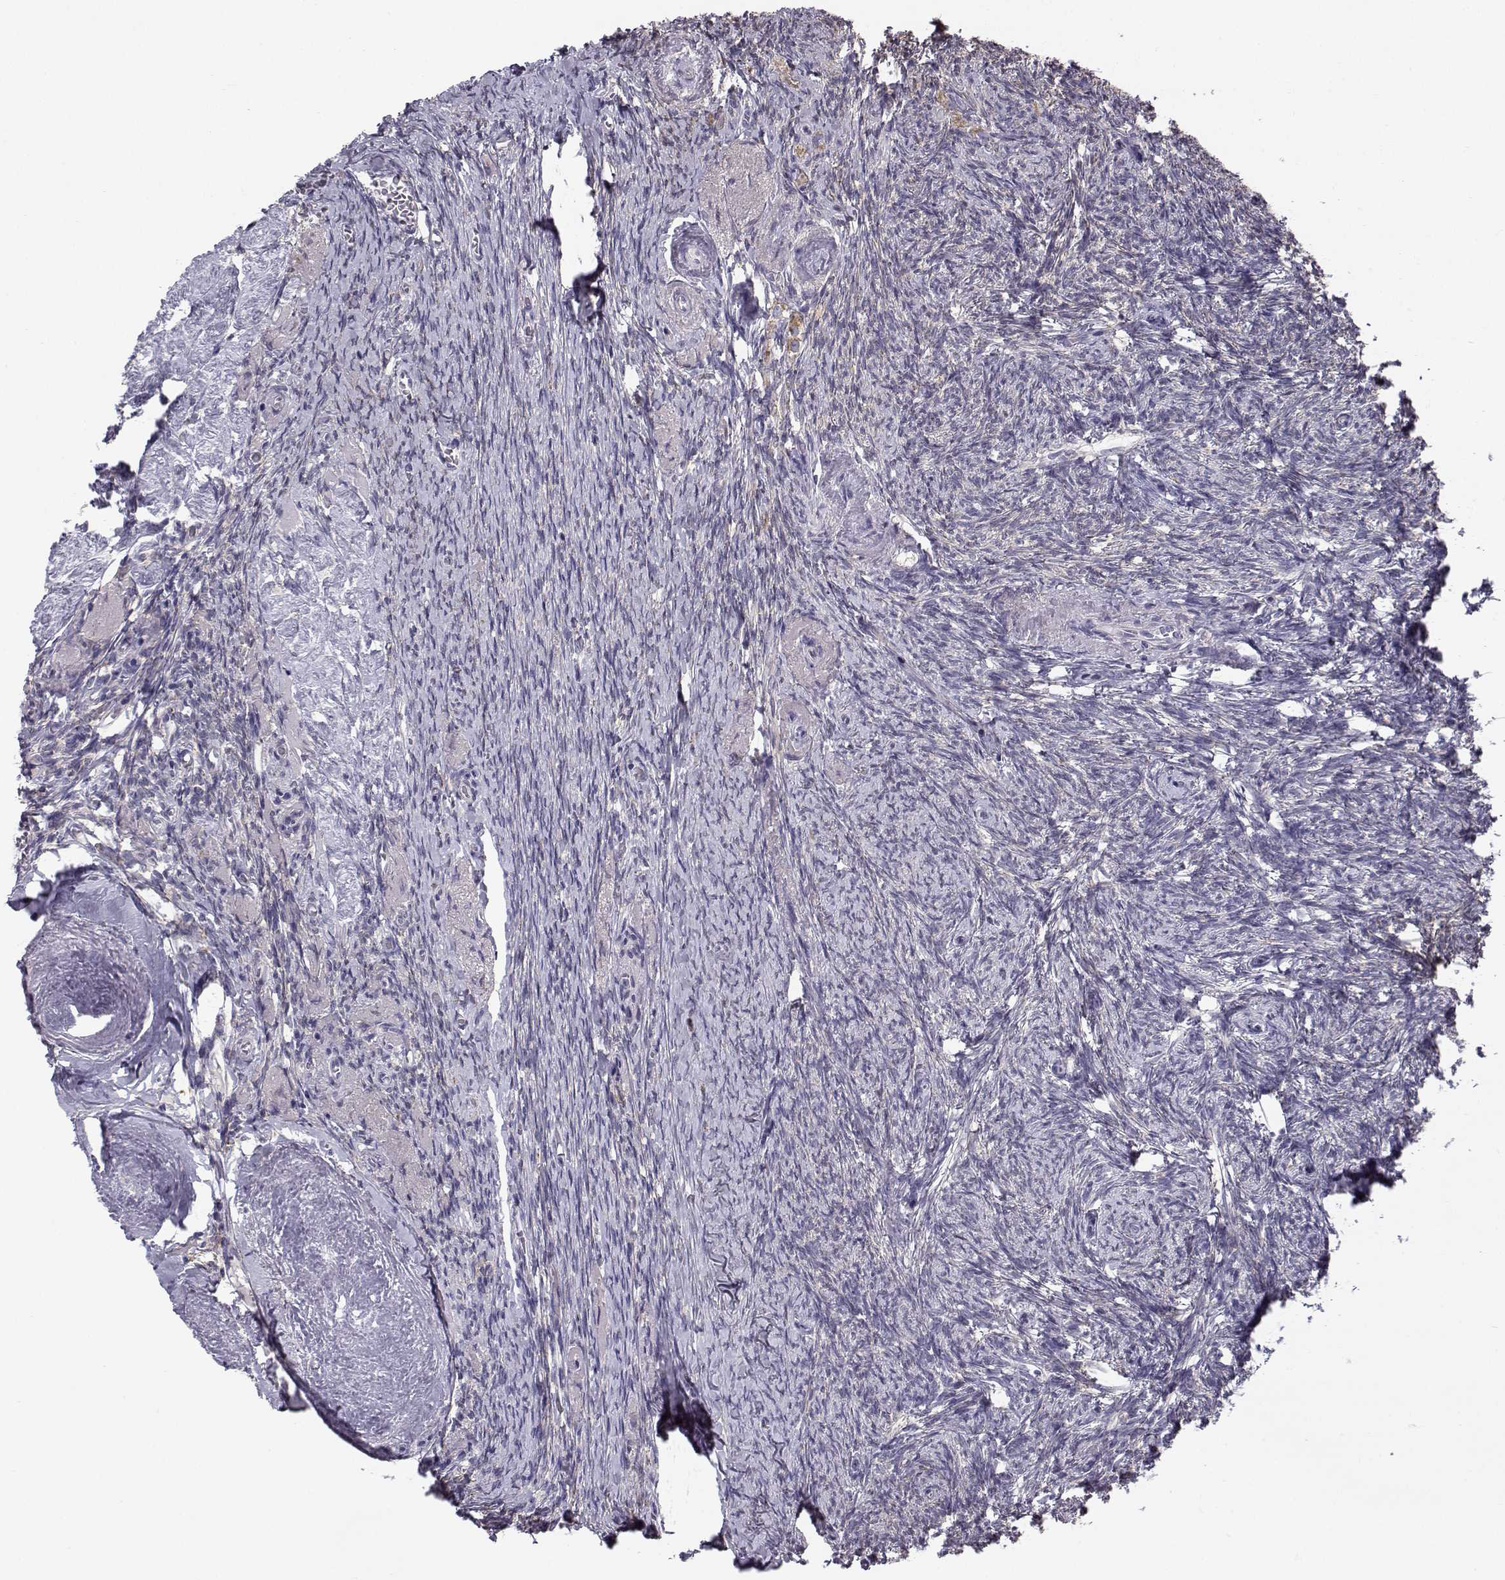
{"staining": {"intensity": "negative", "quantity": "none", "location": "none"}, "tissue": "ovary", "cell_type": "Ovarian stroma cells", "image_type": "normal", "snomed": [{"axis": "morphology", "description": "Normal tissue, NOS"}, {"axis": "topography", "description": "Ovary"}], "caption": "Immunohistochemistry (IHC) of normal human ovary displays no staining in ovarian stroma cells. (Immunohistochemistry, brightfield microscopy, high magnification).", "gene": "KCNMB4", "patient": {"sex": "female", "age": 72}}